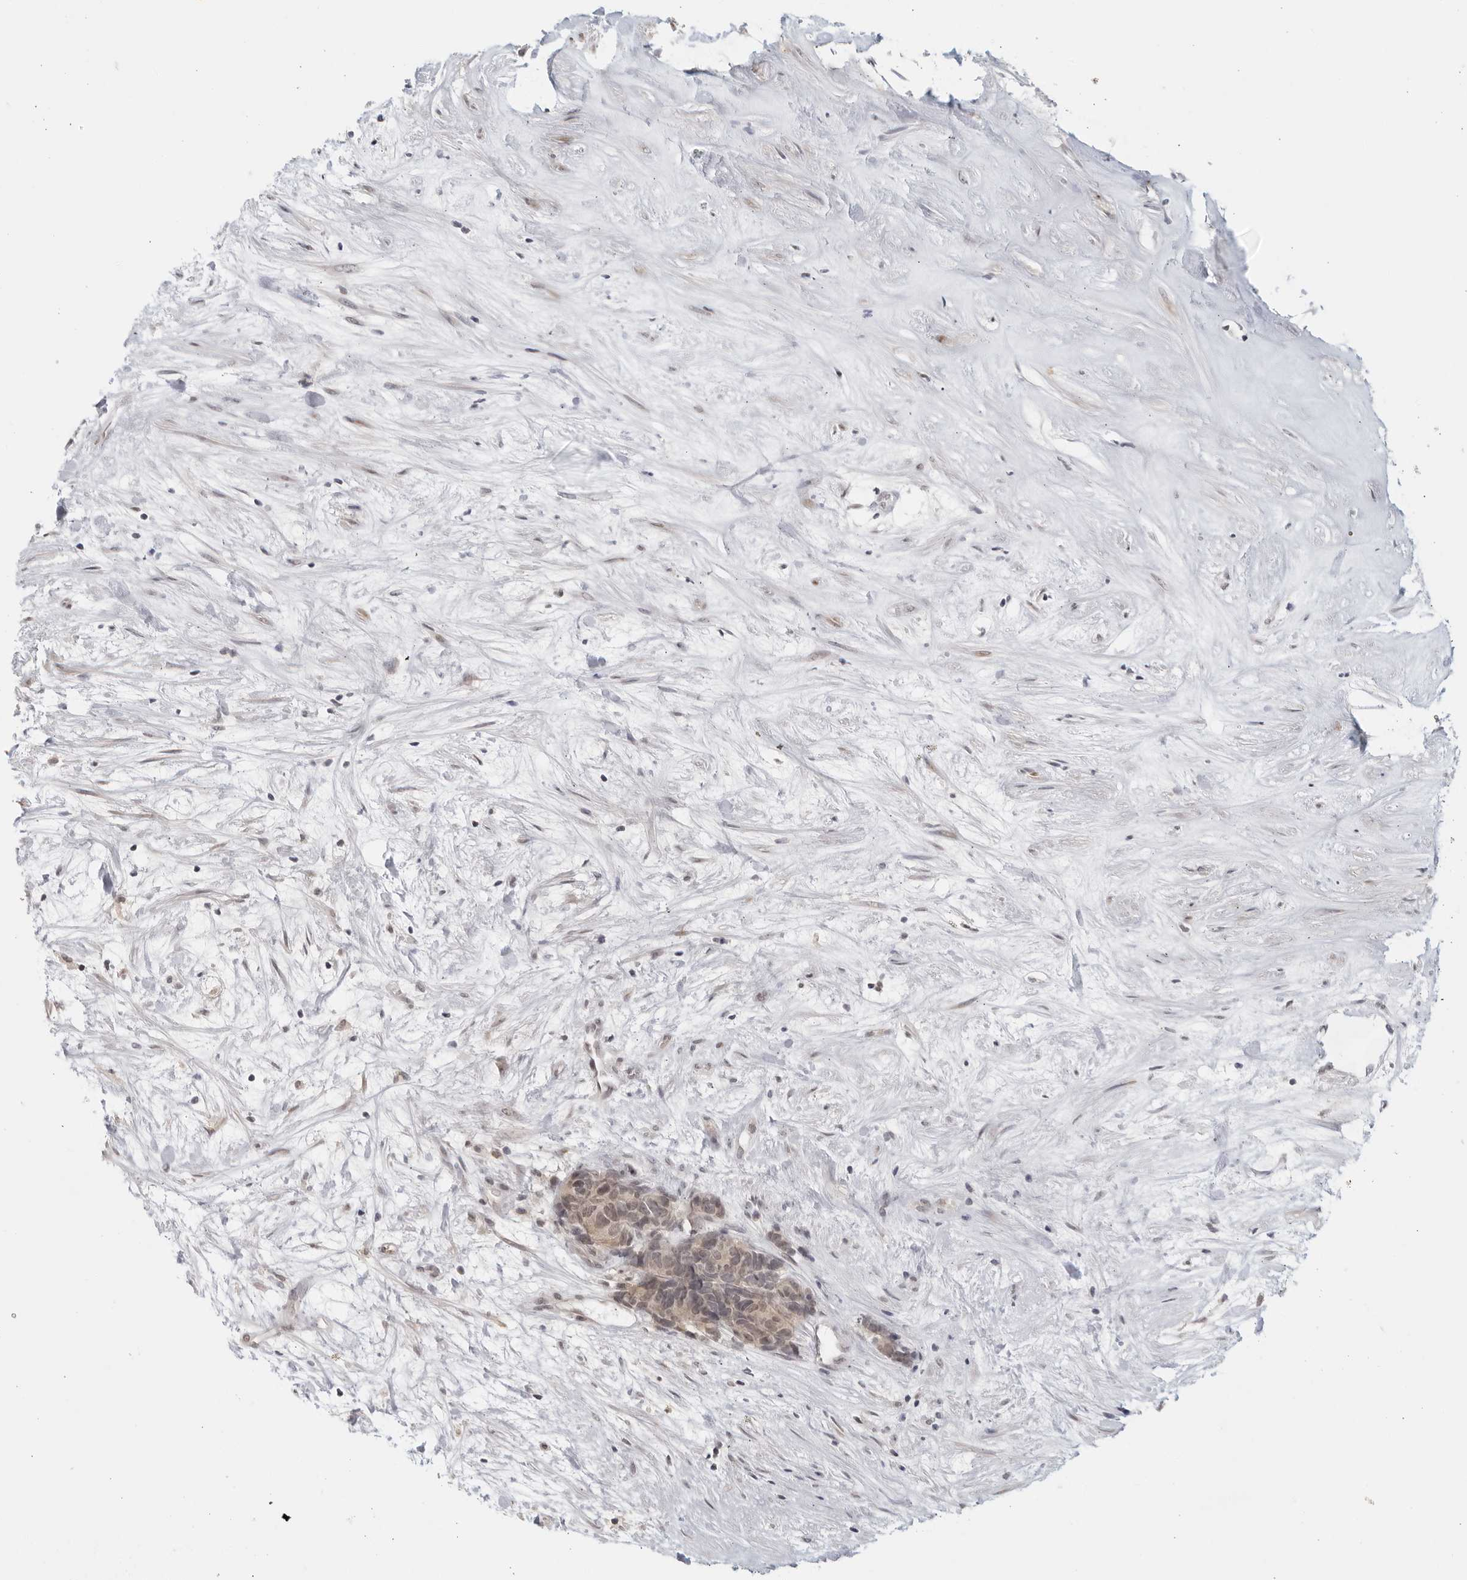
{"staining": {"intensity": "weak", "quantity": "<25%", "location": "nuclear"}, "tissue": "carcinoid", "cell_type": "Tumor cells", "image_type": "cancer", "snomed": [{"axis": "morphology", "description": "Carcinoma, NOS"}, {"axis": "morphology", "description": "Carcinoid, malignant, NOS"}, {"axis": "topography", "description": "Urinary bladder"}], "caption": "This is an immunohistochemistry (IHC) histopathology image of carcinoma. There is no expression in tumor cells.", "gene": "RAB11FIP3", "patient": {"sex": "male", "age": 57}}